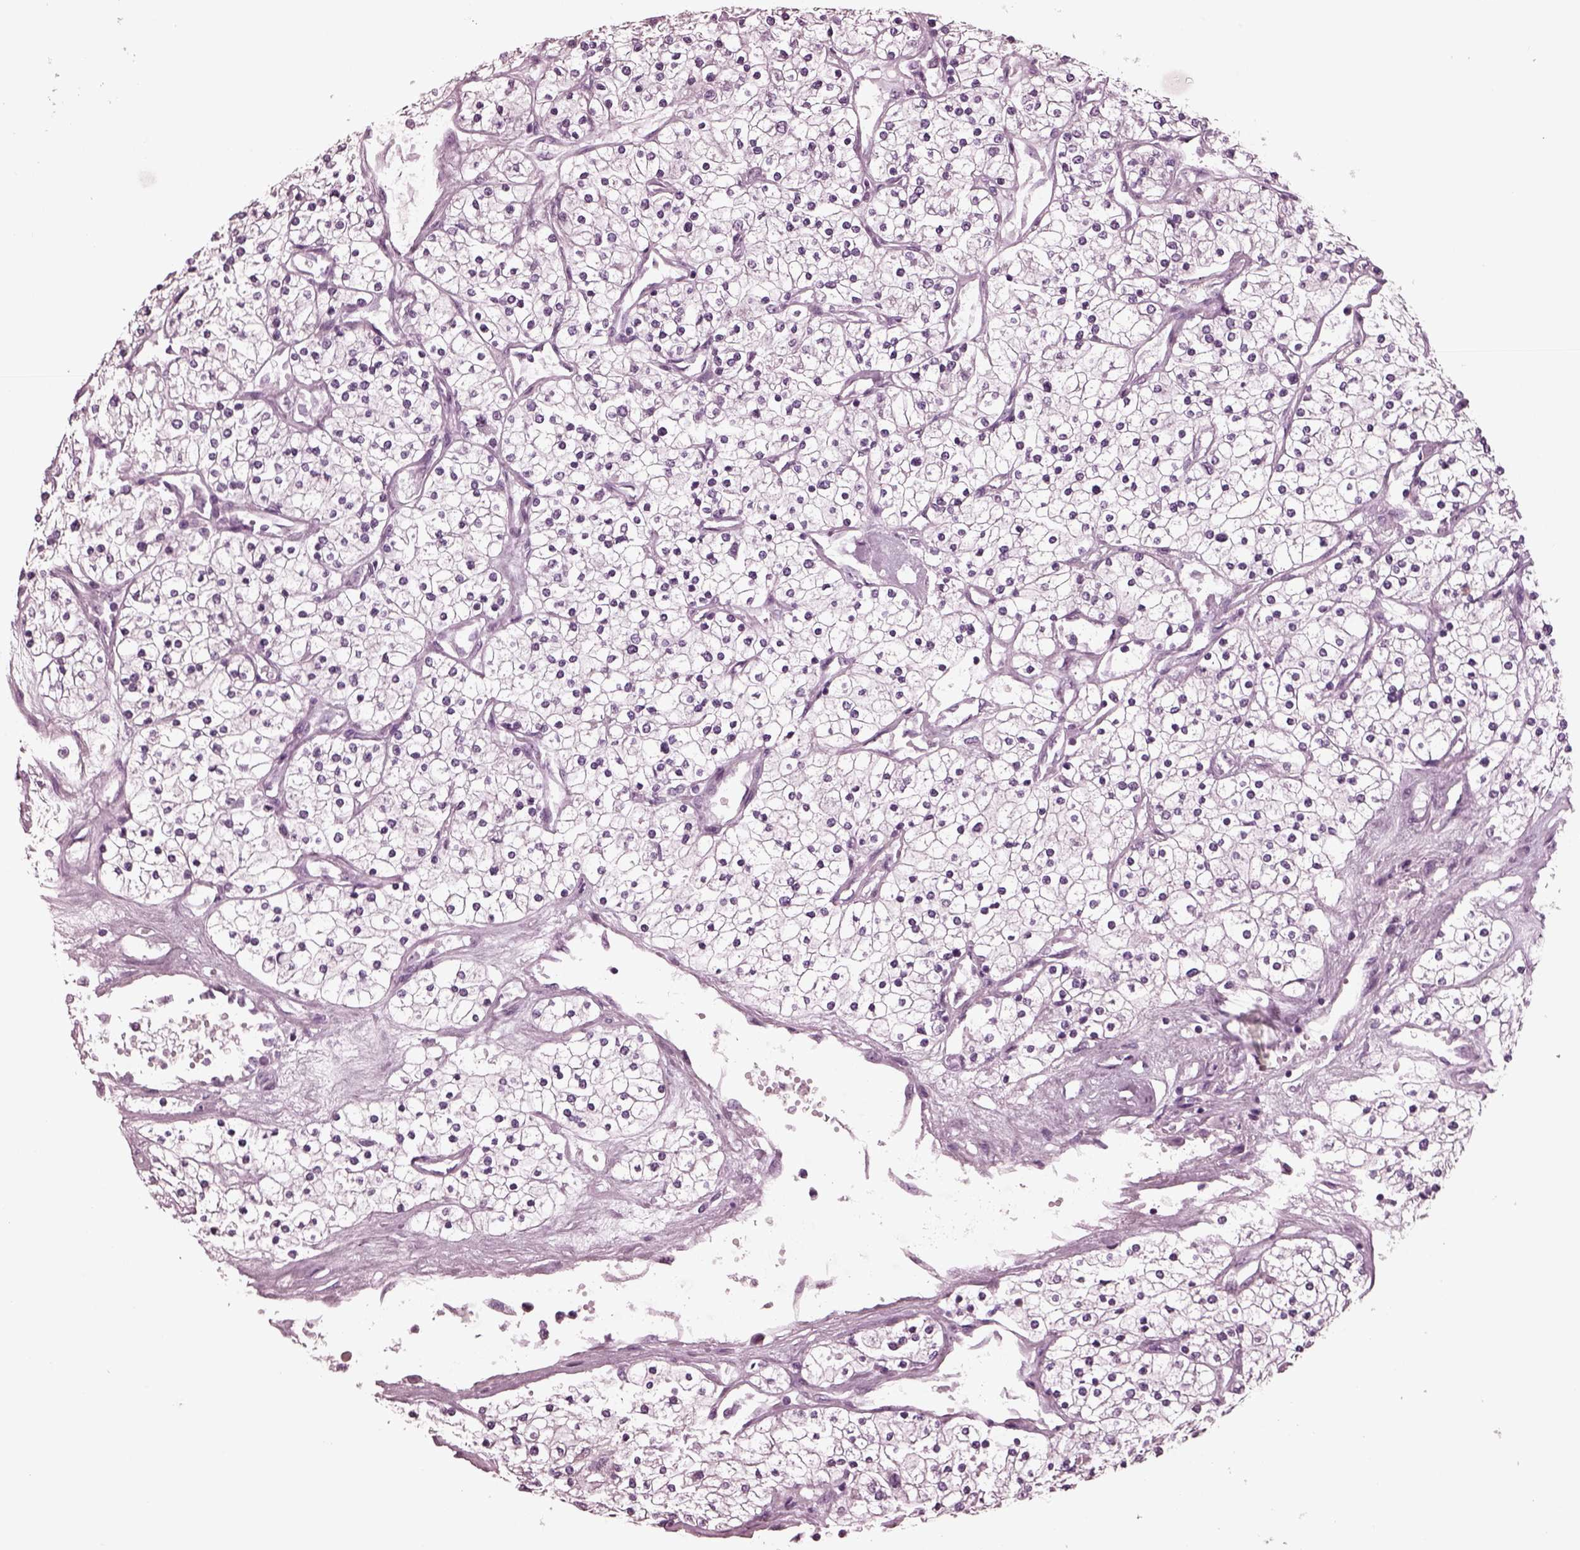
{"staining": {"intensity": "negative", "quantity": "none", "location": "none"}, "tissue": "renal cancer", "cell_type": "Tumor cells", "image_type": "cancer", "snomed": [{"axis": "morphology", "description": "Adenocarcinoma, NOS"}, {"axis": "topography", "description": "Kidney"}], "caption": "Micrograph shows no significant protein positivity in tumor cells of adenocarcinoma (renal).", "gene": "MIB2", "patient": {"sex": "male", "age": 80}}